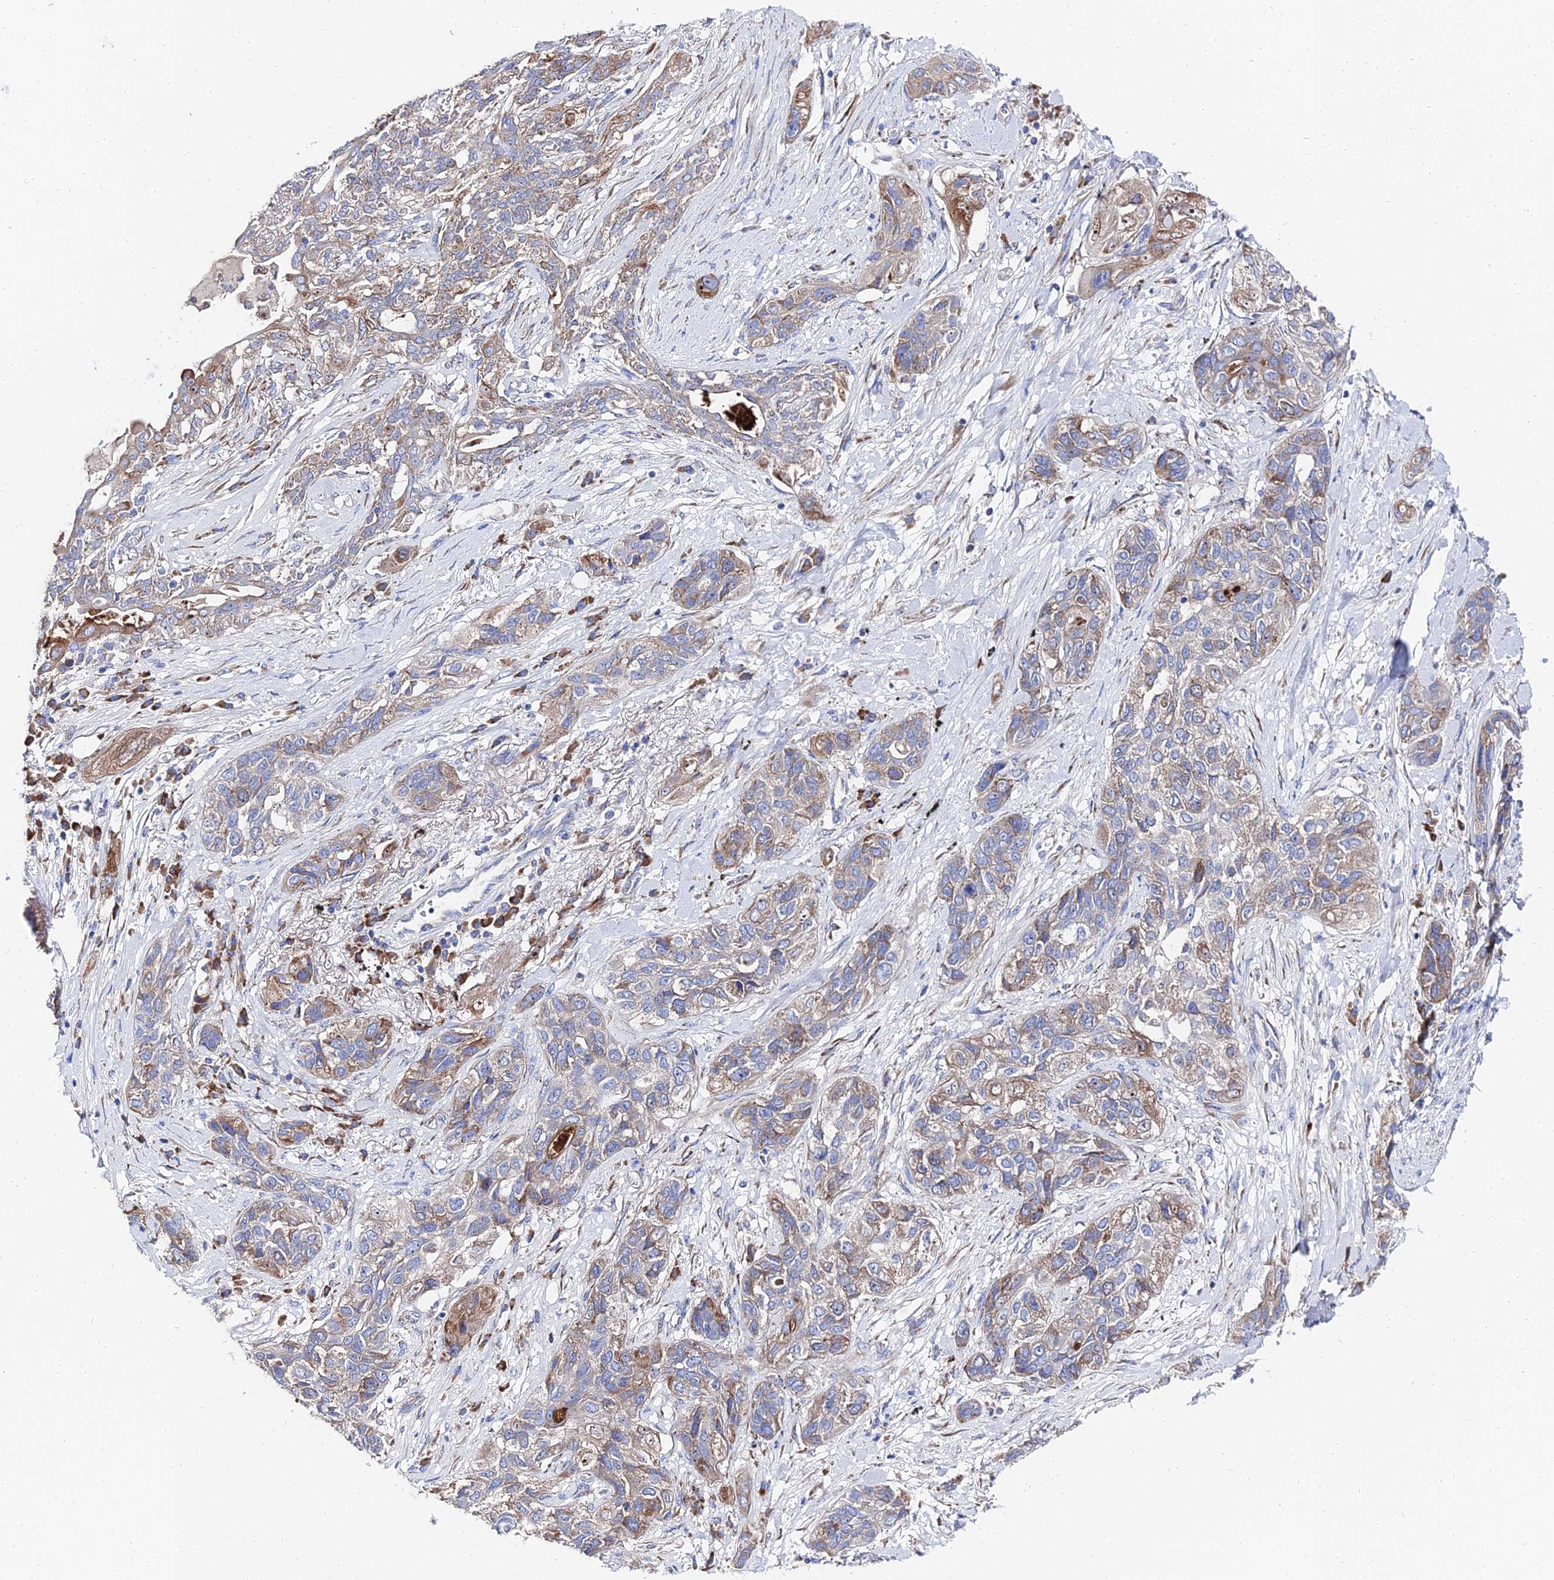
{"staining": {"intensity": "weak", "quantity": ">75%", "location": "cytoplasmic/membranous"}, "tissue": "lung cancer", "cell_type": "Tumor cells", "image_type": "cancer", "snomed": [{"axis": "morphology", "description": "Squamous cell carcinoma, NOS"}, {"axis": "topography", "description": "Lung"}], "caption": "A high-resolution image shows immunohistochemistry (IHC) staining of lung cancer, which reveals weak cytoplasmic/membranous staining in approximately >75% of tumor cells.", "gene": "PTTG1", "patient": {"sex": "female", "age": 70}}